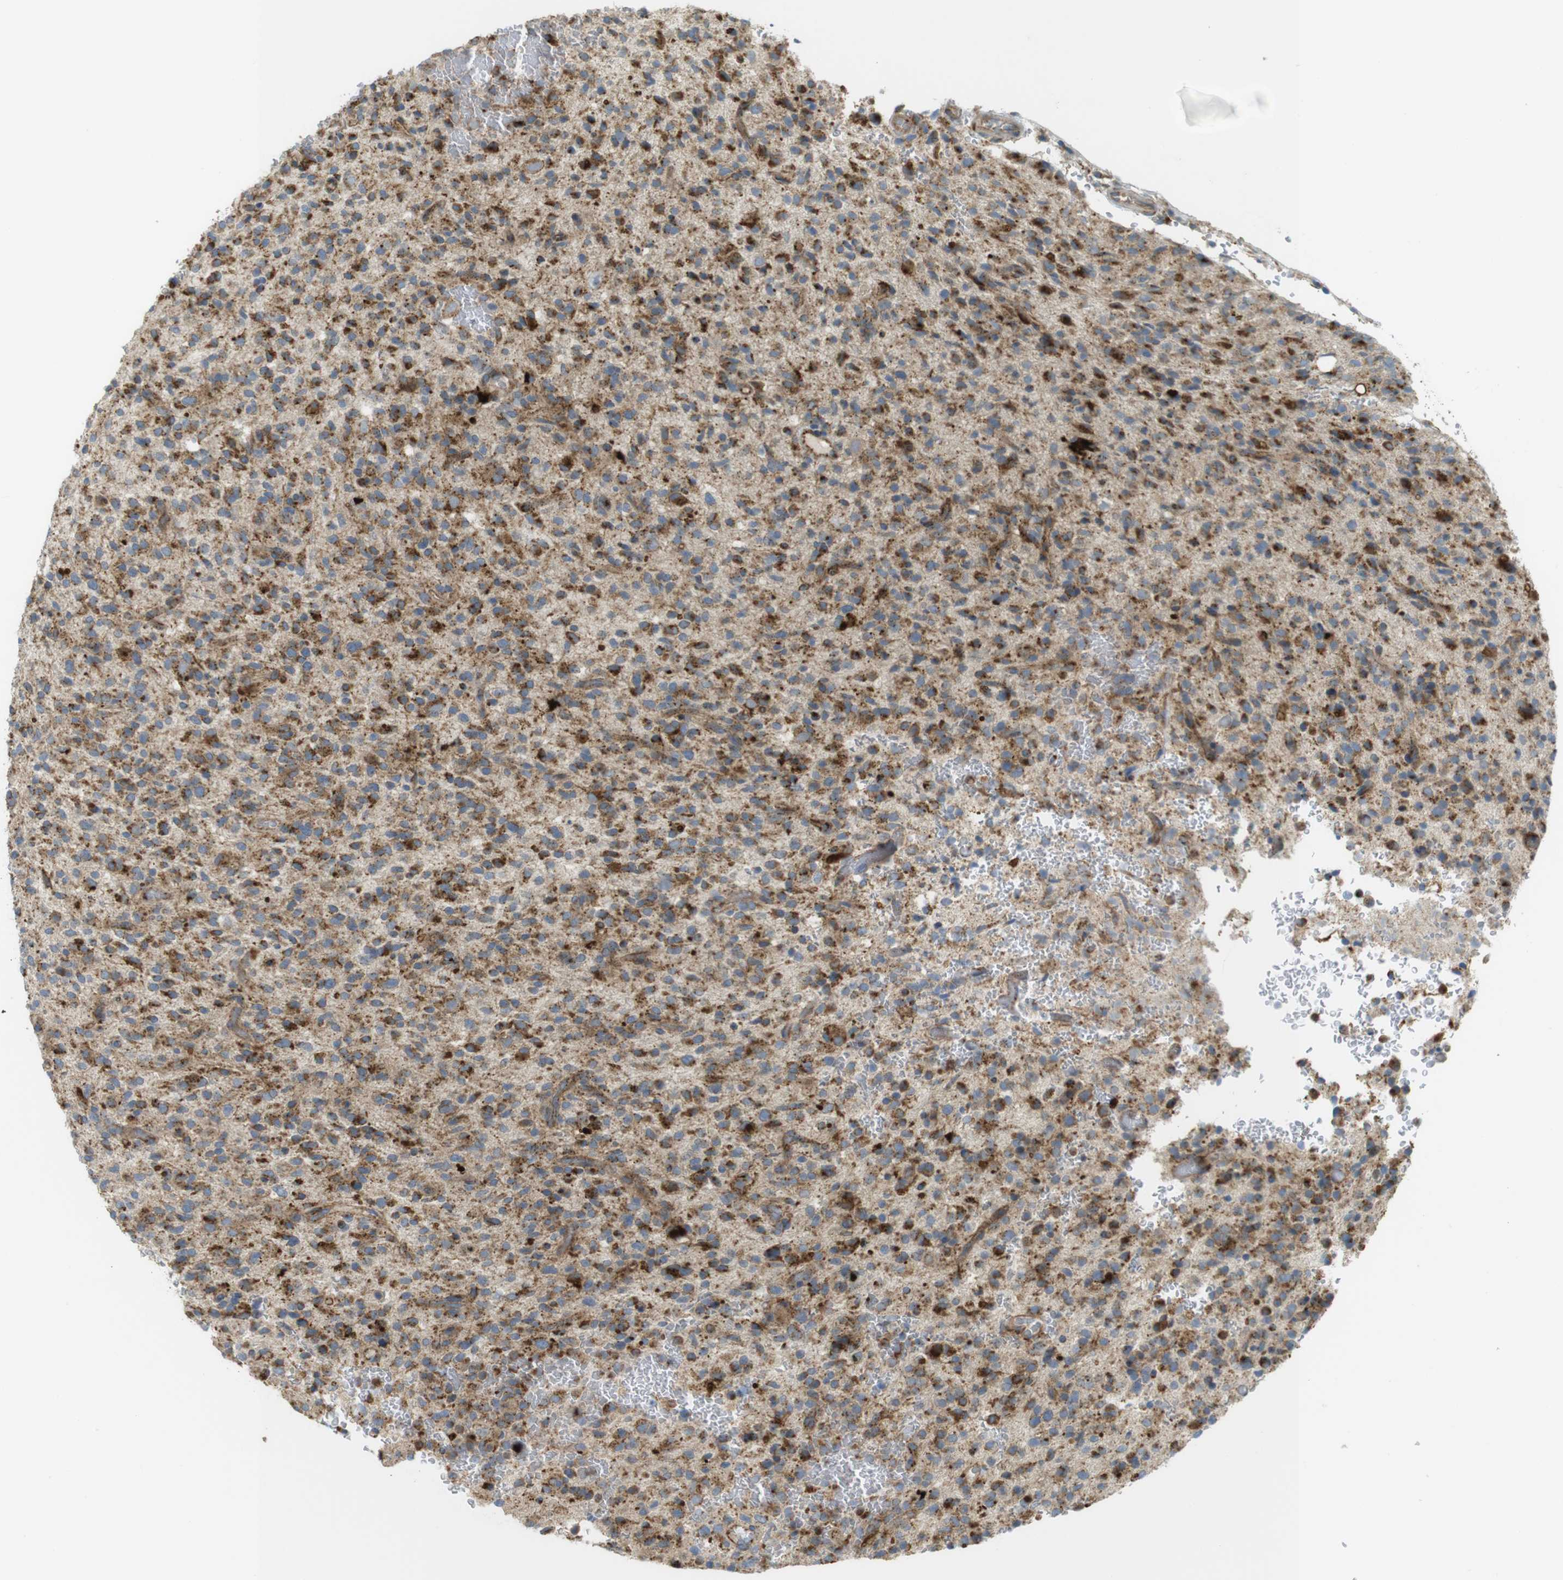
{"staining": {"intensity": "moderate", "quantity": ">75%", "location": "cytoplasmic/membranous"}, "tissue": "glioma", "cell_type": "Tumor cells", "image_type": "cancer", "snomed": [{"axis": "morphology", "description": "Glioma, malignant, High grade"}, {"axis": "topography", "description": "Brain"}], "caption": "Malignant glioma (high-grade) stained with a brown dye displays moderate cytoplasmic/membranous positive expression in about >75% of tumor cells.", "gene": "LAMP1", "patient": {"sex": "male", "age": 71}}